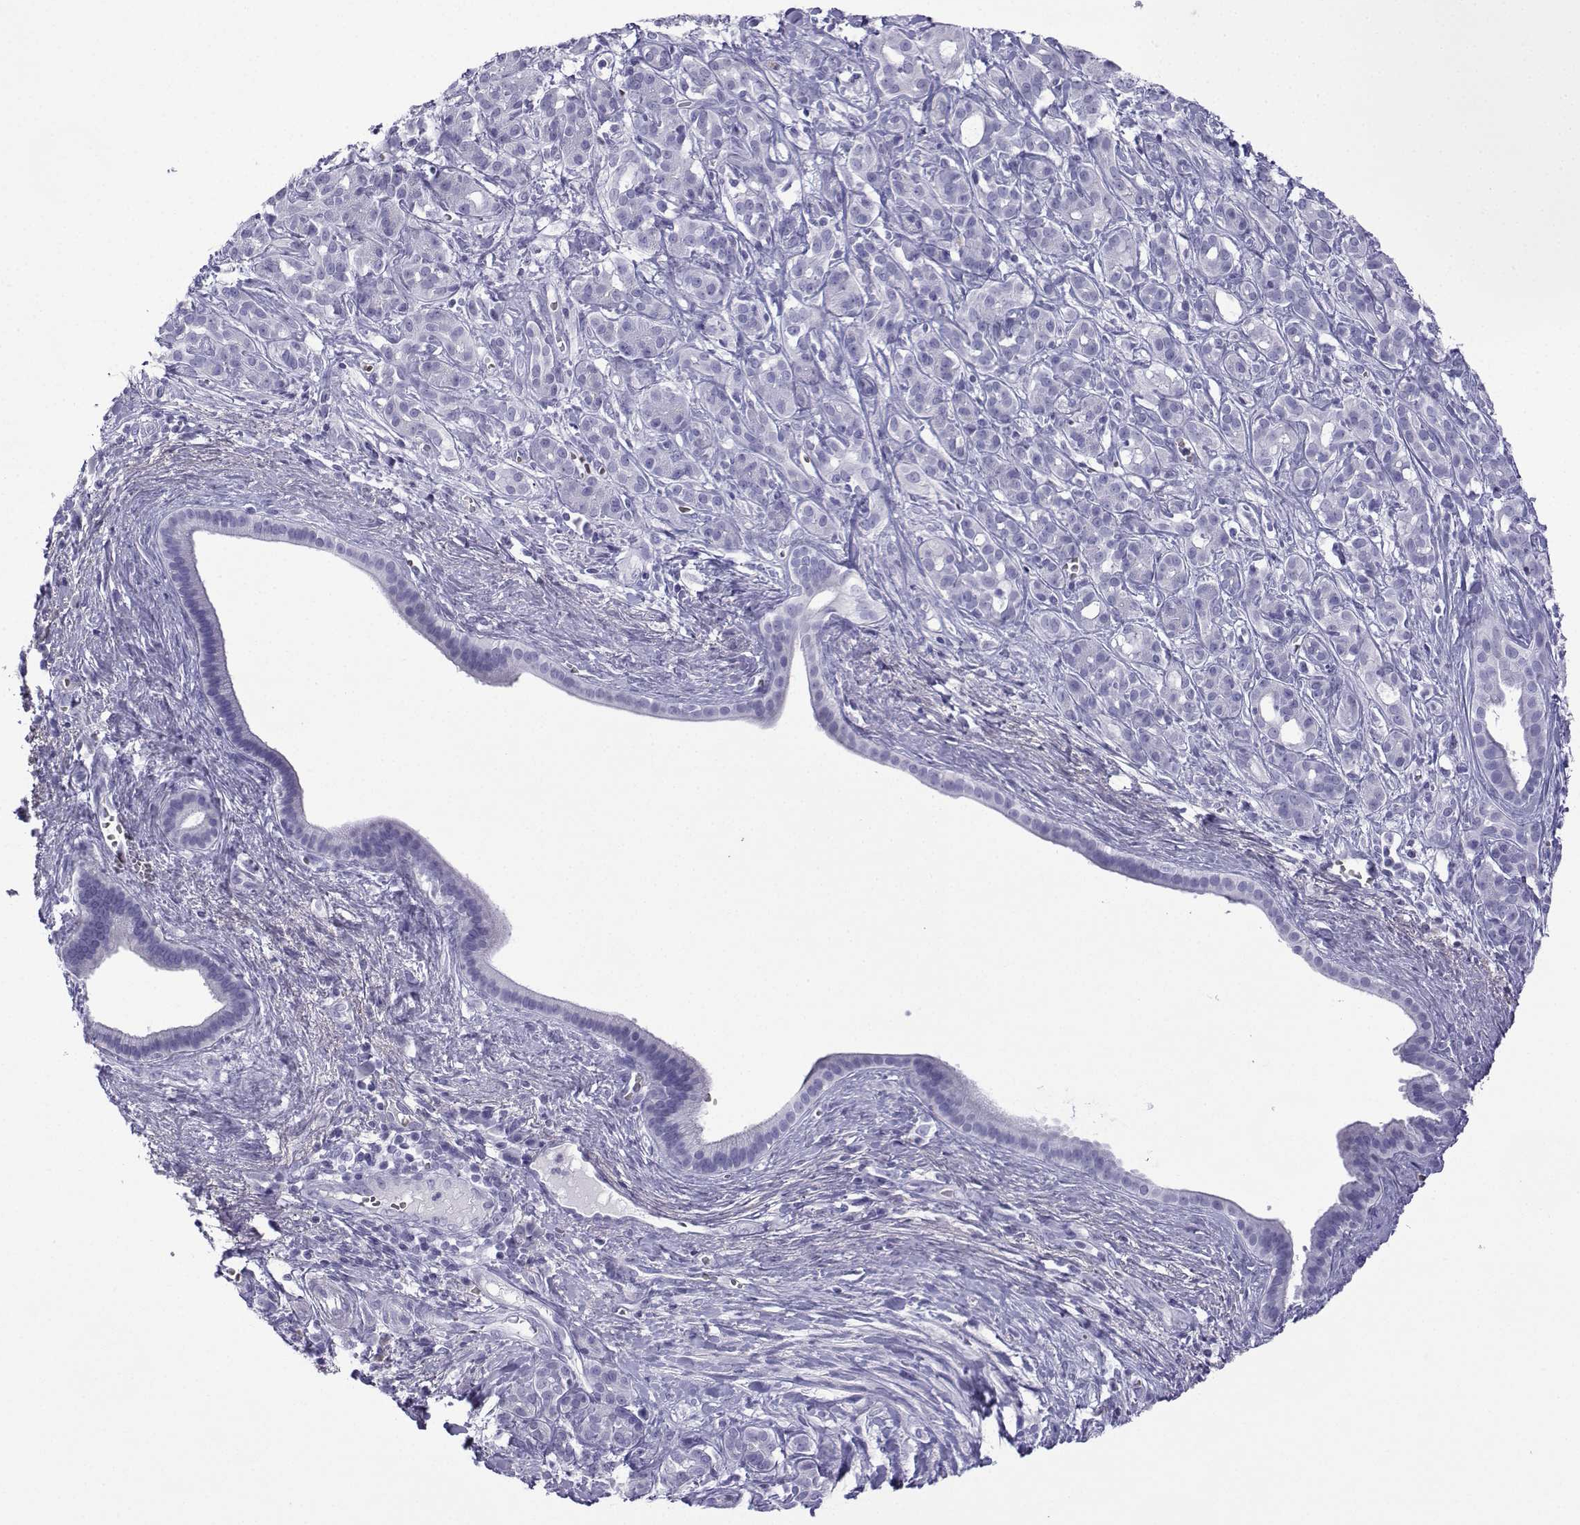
{"staining": {"intensity": "negative", "quantity": "none", "location": "none"}, "tissue": "pancreatic cancer", "cell_type": "Tumor cells", "image_type": "cancer", "snomed": [{"axis": "morphology", "description": "Adenocarcinoma, NOS"}, {"axis": "topography", "description": "Pancreas"}], "caption": "A photomicrograph of adenocarcinoma (pancreatic) stained for a protein reveals no brown staining in tumor cells. (Immunohistochemistry (ihc), brightfield microscopy, high magnification).", "gene": "TRIM46", "patient": {"sex": "male", "age": 61}}